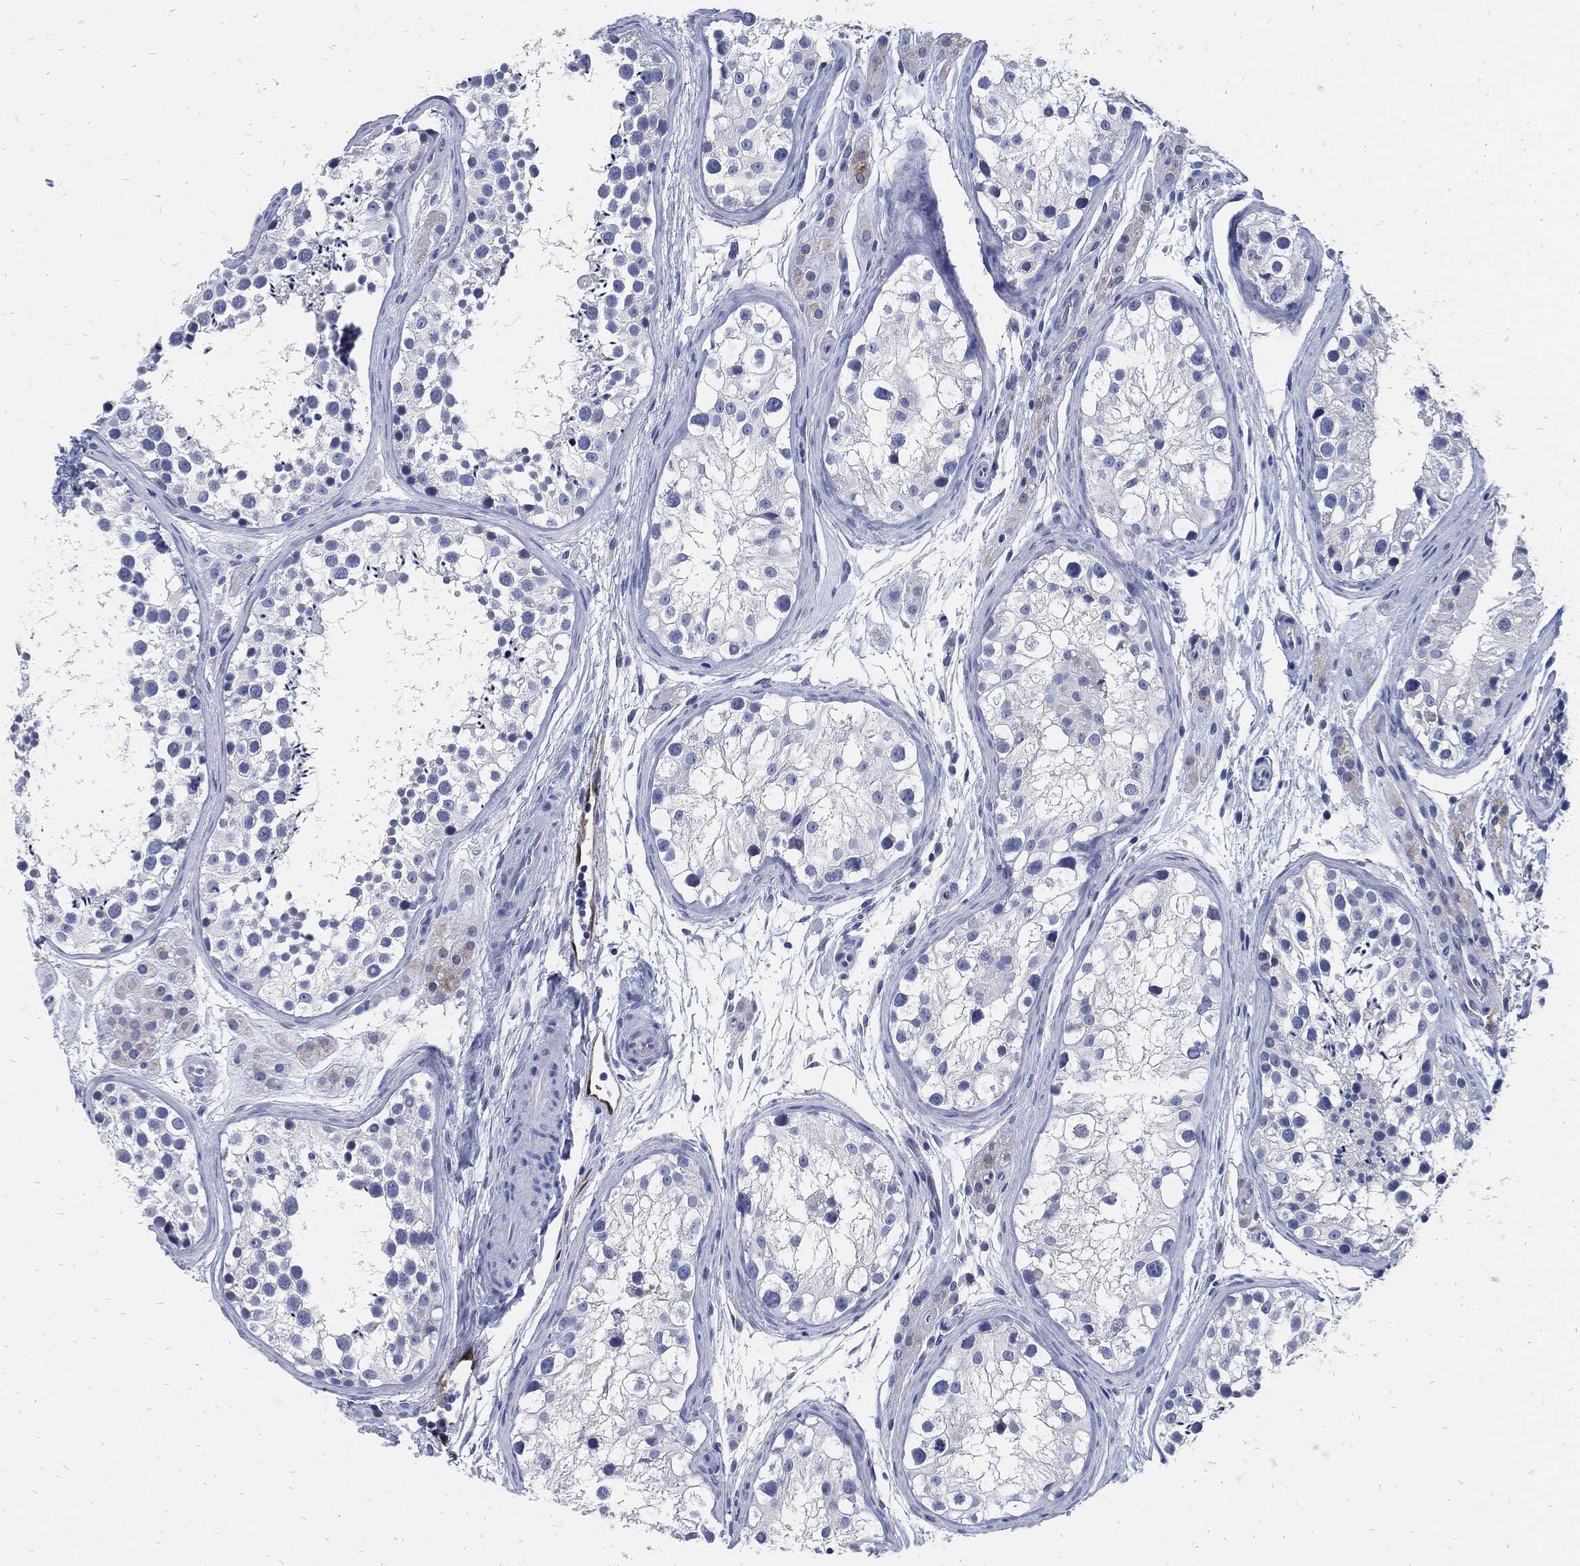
{"staining": {"intensity": "negative", "quantity": "none", "location": "none"}, "tissue": "testis", "cell_type": "Cells in seminiferous ducts", "image_type": "normal", "snomed": [{"axis": "morphology", "description": "Normal tissue, NOS"}, {"axis": "topography", "description": "Testis"}], "caption": "Protein analysis of normal testis shows no significant expression in cells in seminiferous ducts. (Stains: DAB immunohistochemistry with hematoxylin counter stain, Microscopy: brightfield microscopy at high magnification).", "gene": "FABP4", "patient": {"sex": "male", "age": 31}}